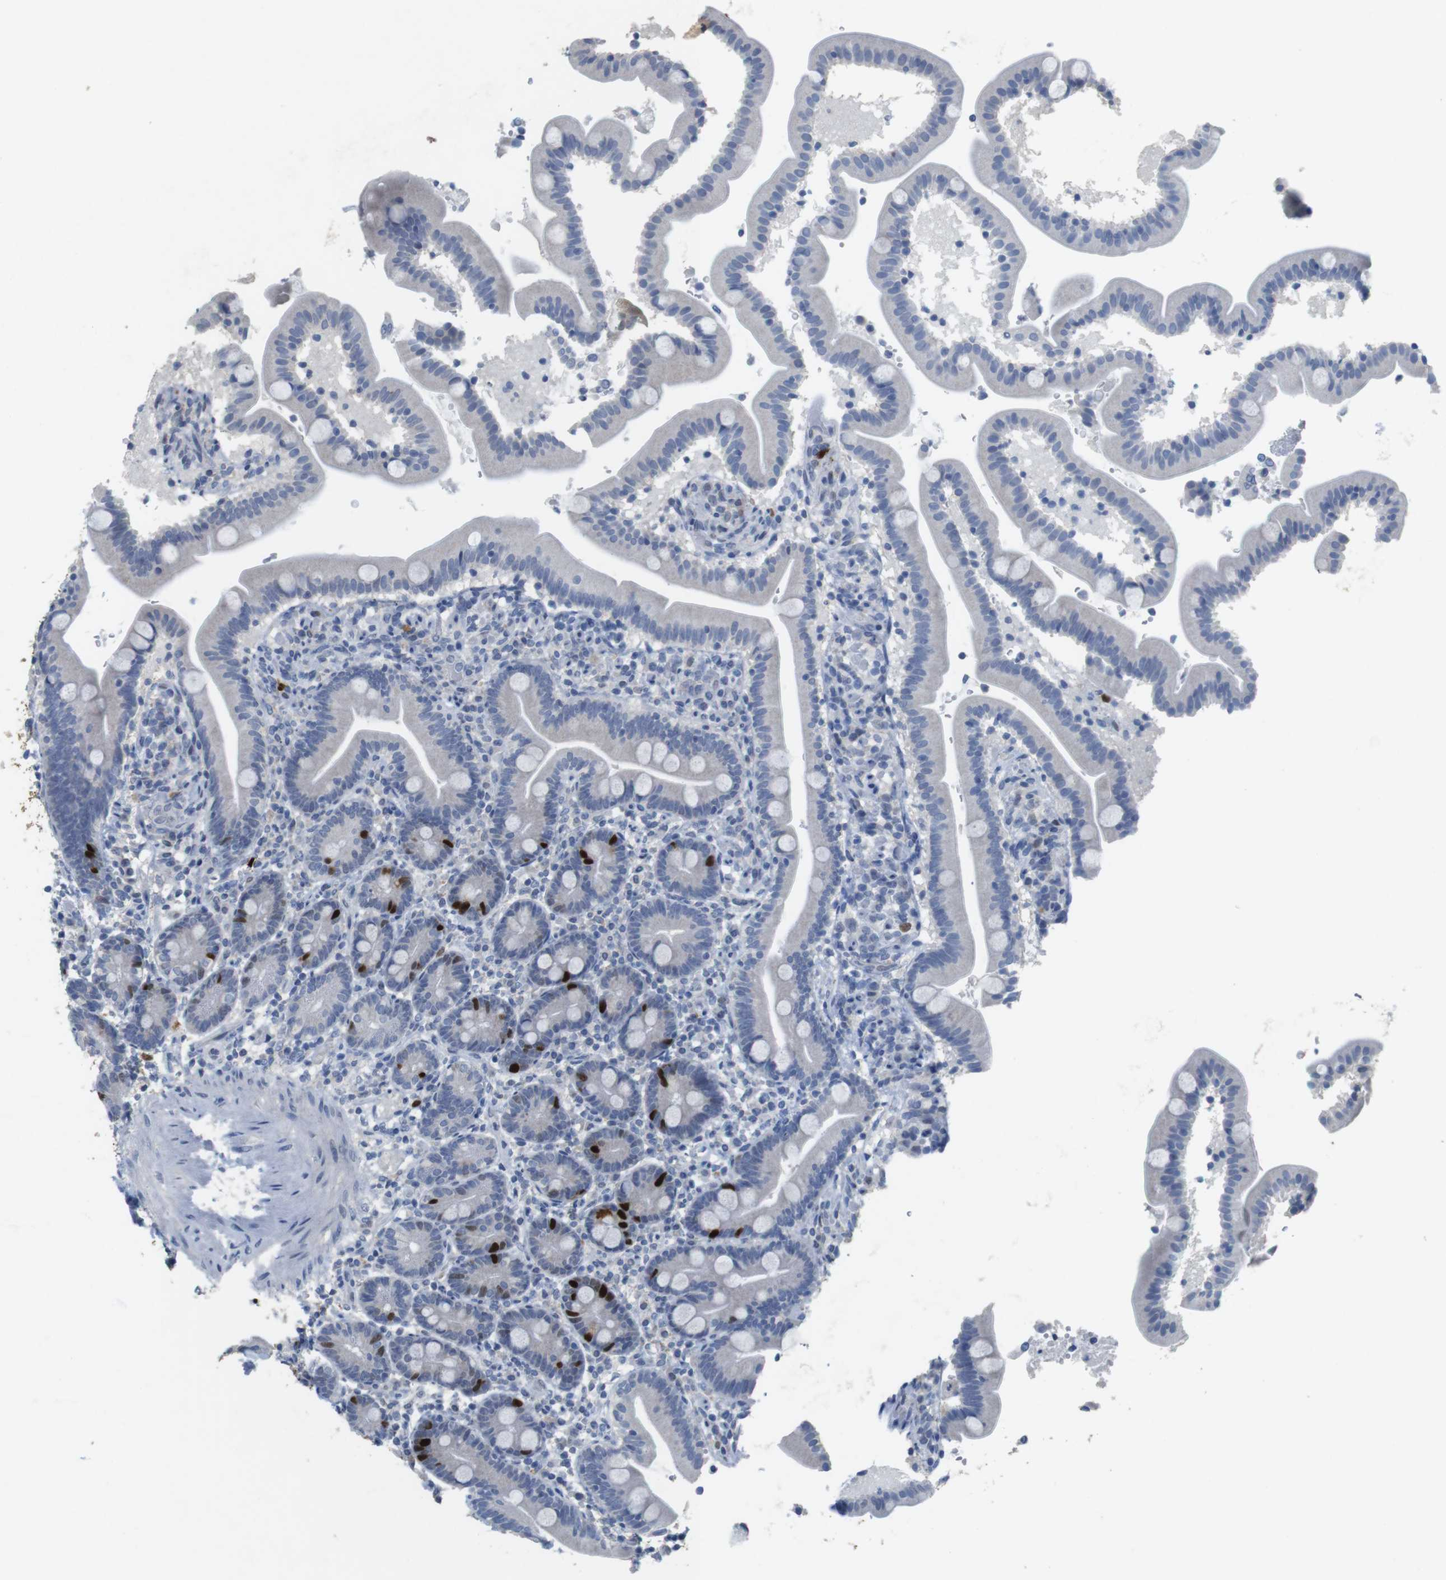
{"staining": {"intensity": "strong", "quantity": "<25%", "location": "nuclear"}, "tissue": "duodenum", "cell_type": "Glandular cells", "image_type": "normal", "snomed": [{"axis": "morphology", "description": "Normal tissue, NOS"}, {"axis": "topography", "description": "Duodenum"}], "caption": "A medium amount of strong nuclear staining is appreciated in about <25% of glandular cells in normal duodenum. The staining was performed using DAB (3,3'-diaminobenzidine), with brown indicating positive protein expression. Nuclei are stained blue with hematoxylin.", "gene": "KPNA2", "patient": {"sex": "male", "age": 54}}